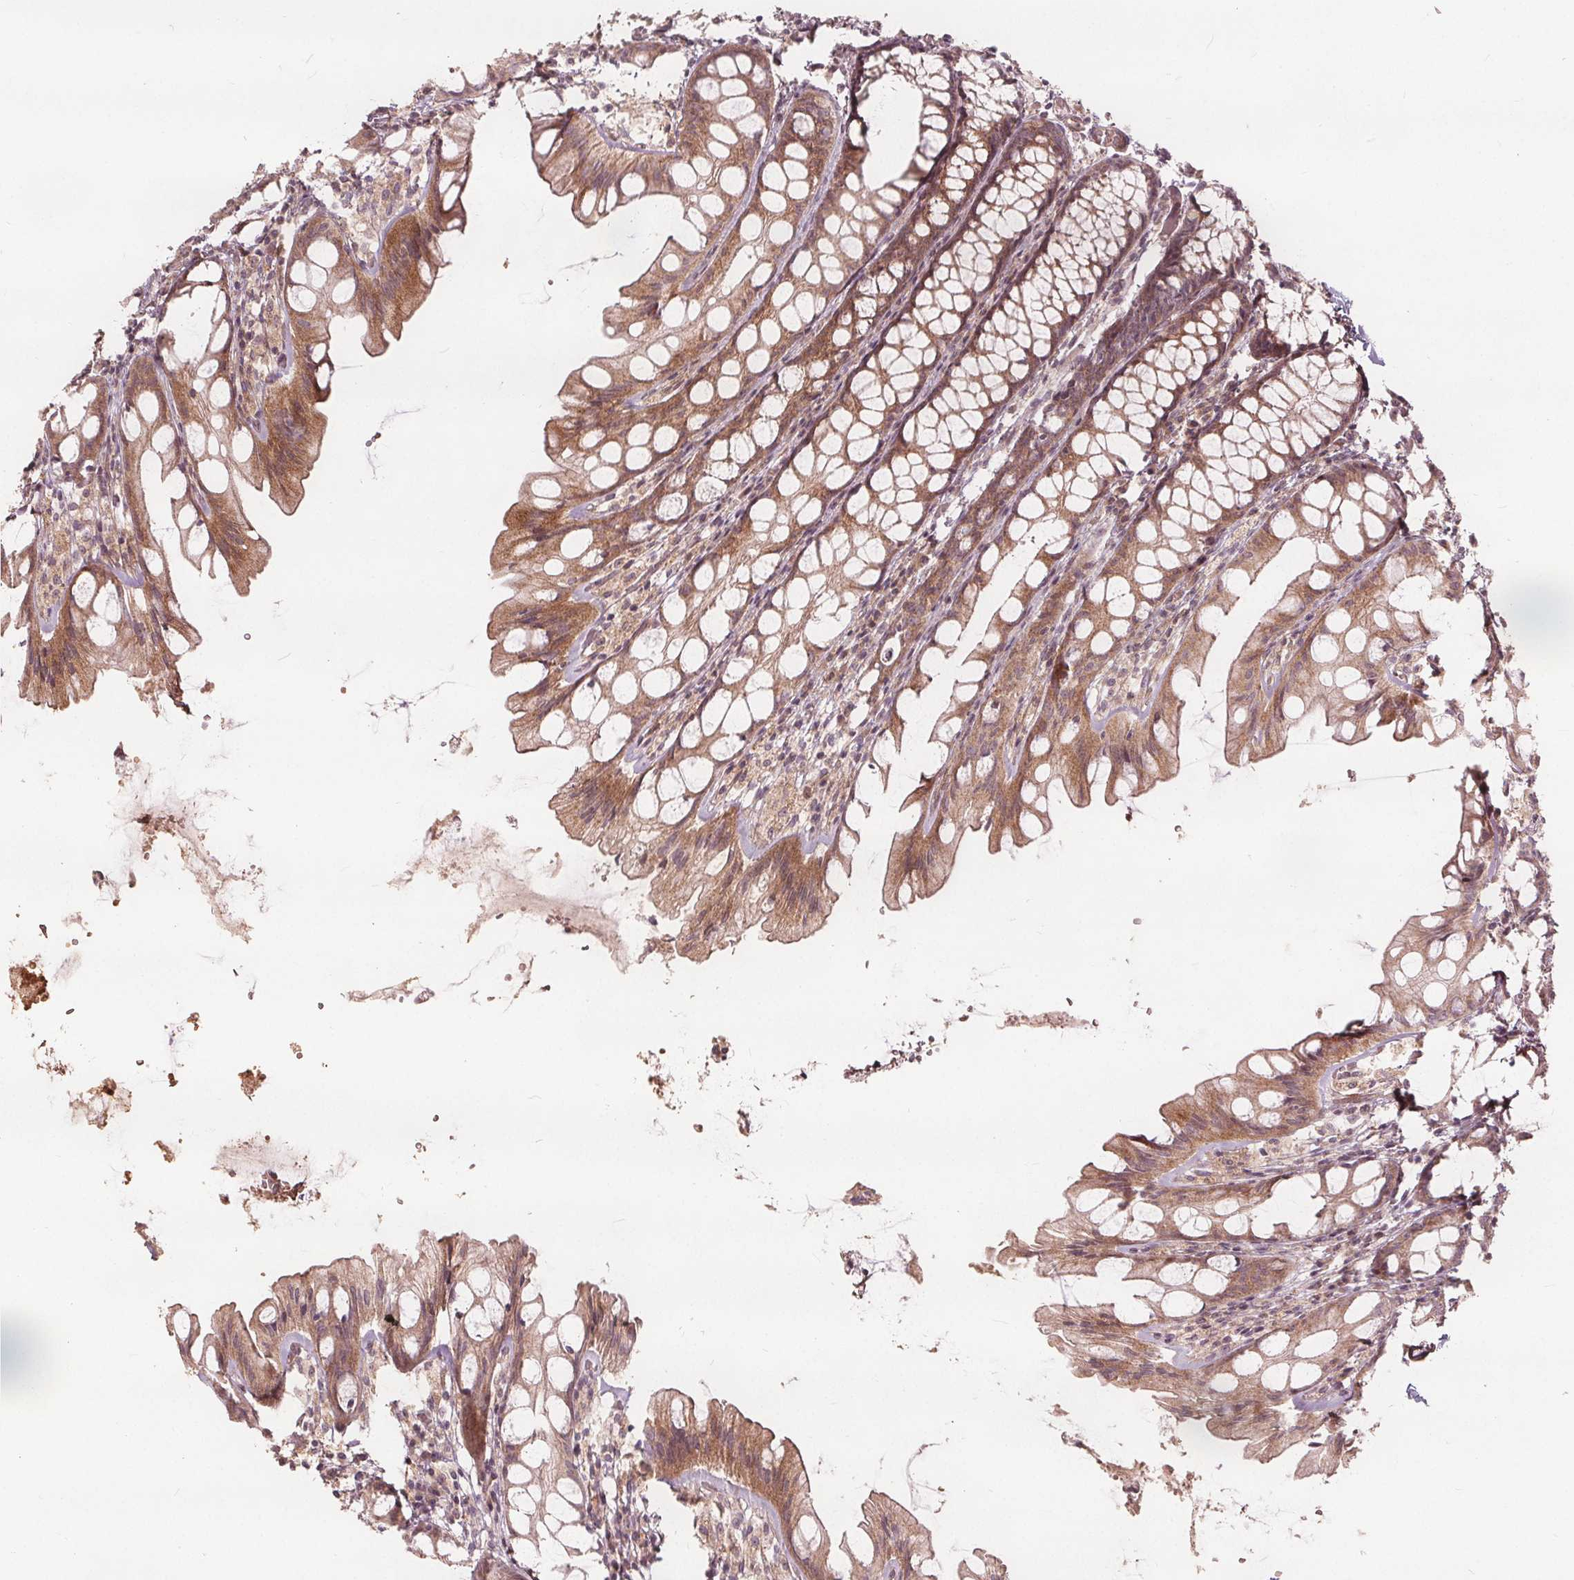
{"staining": {"intensity": "weak", "quantity": "25%-75%", "location": "cytoplasmic/membranous"}, "tissue": "colon", "cell_type": "Endothelial cells", "image_type": "normal", "snomed": [{"axis": "morphology", "description": "Normal tissue, NOS"}, {"axis": "topography", "description": "Colon"}], "caption": "Immunohistochemical staining of unremarkable human colon reveals low levels of weak cytoplasmic/membranous expression in about 25%-75% of endothelial cells.", "gene": "PTPRT", "patient": {"sex": "male", "age": 47}}